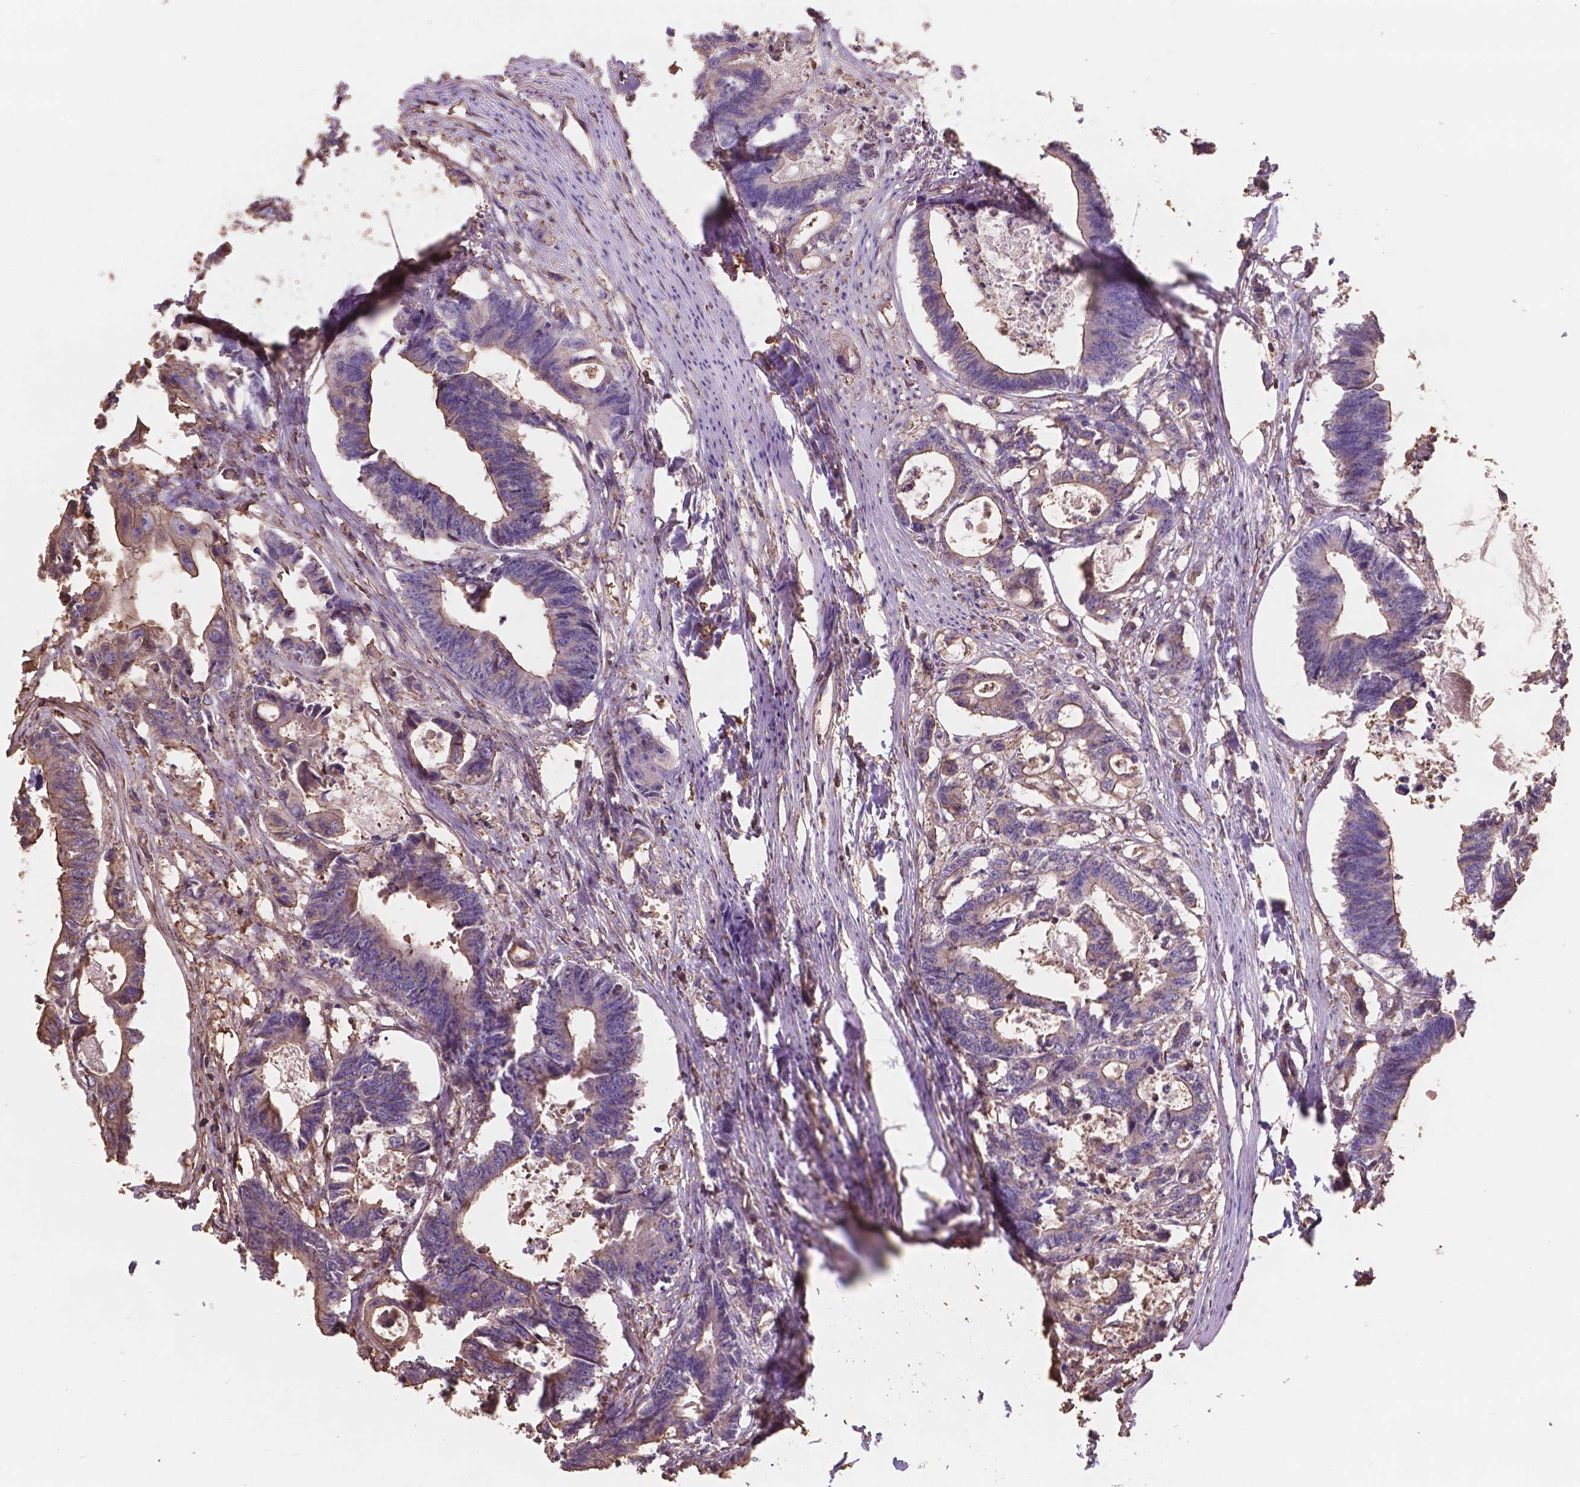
{"staining": {"intensity": "moderate", "quantity": ">75%", "location": "cytoplasmic/membranous"}, "tissue": "colorectal cancer", "cell_type": "Tumor cells", "image_type": "cancer", "snomed": [{"axis": "morphology", "description": "Adenocarcinoma, NOS"}, {"axis": "topography", "description": "Rectum"}], "caption": "Adenocarcinoma (colorectal) tissue demonstrates moderate cytoplasmic/membranous expression in approximately >75% of tumor cells", "gene": "NIPA2", "patient": {"sex": "male", "age": 54}}